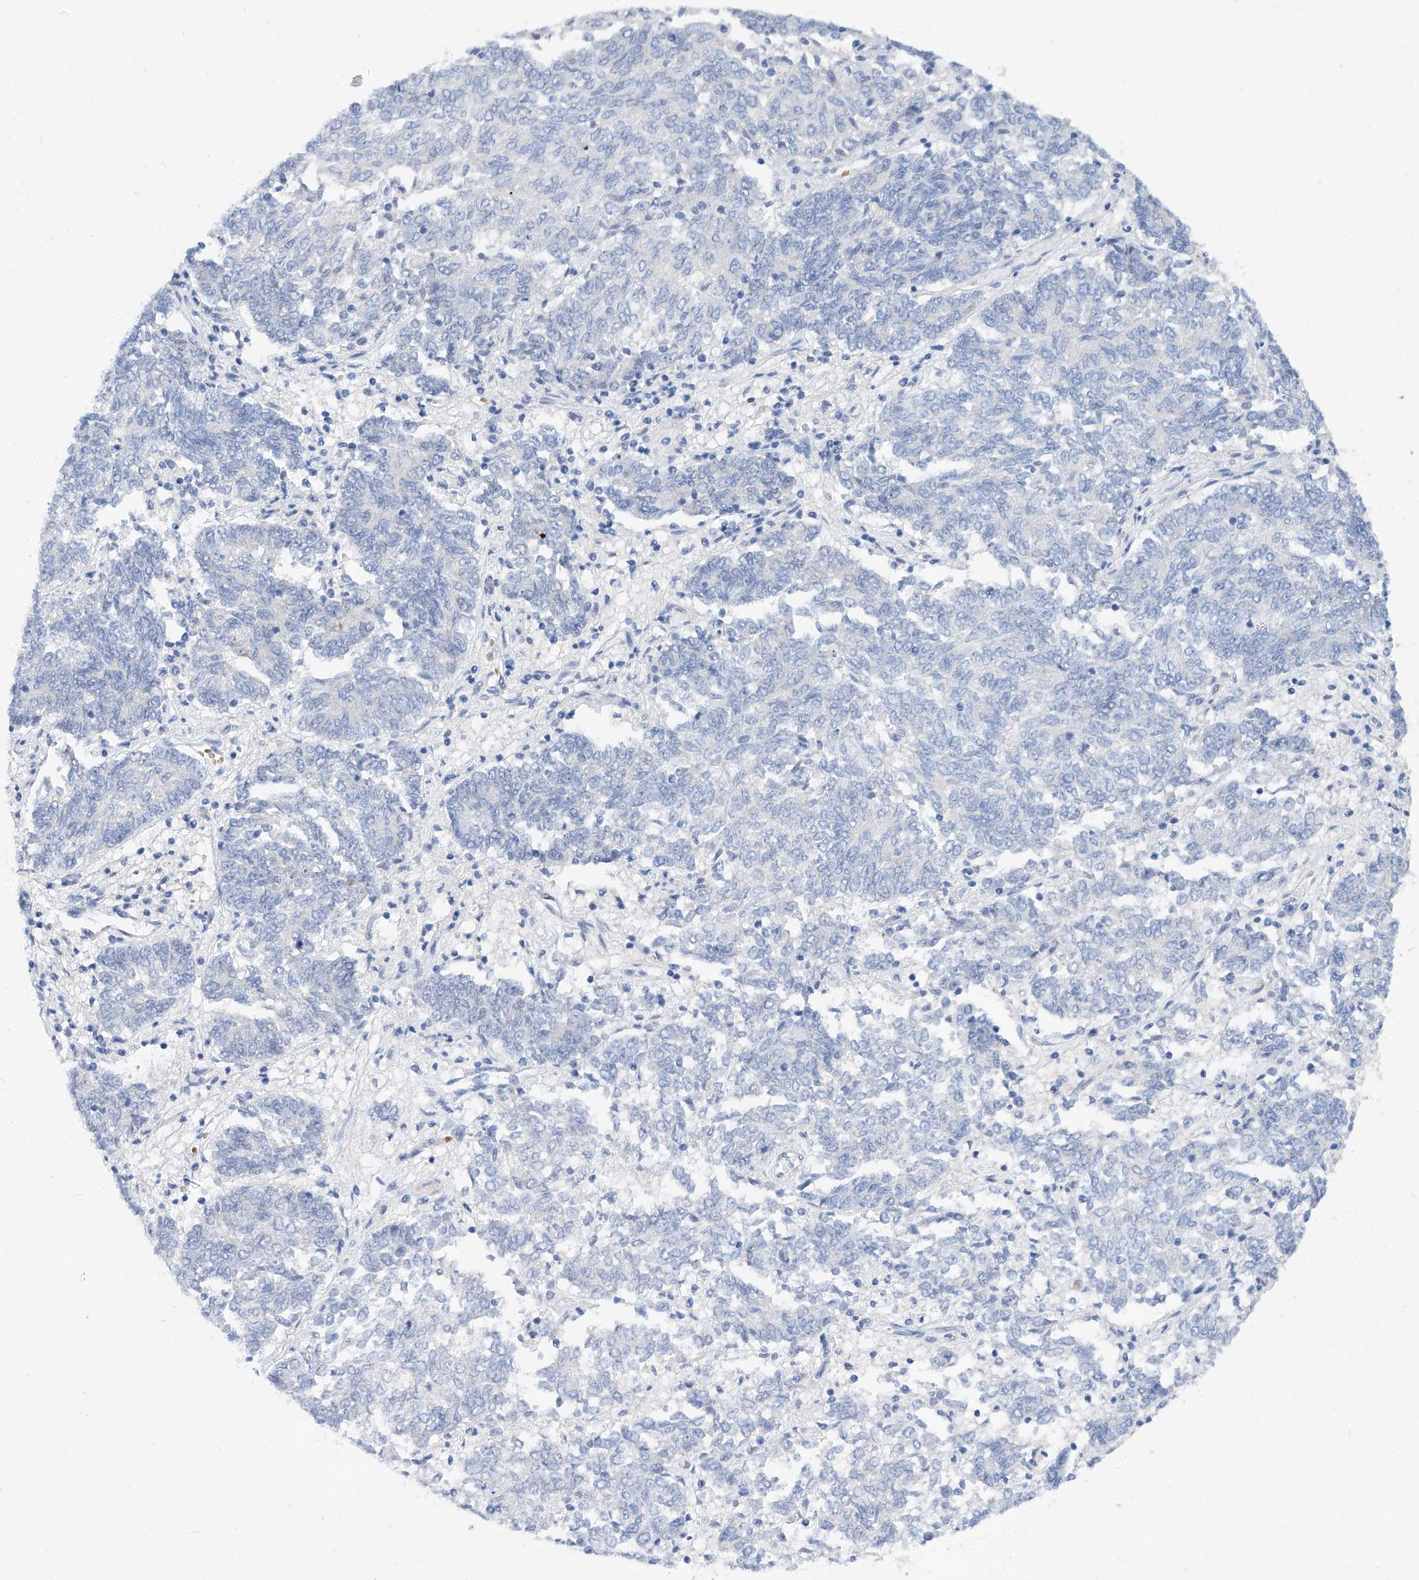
{"staining": {"intensity": "negative", "quantity": "none", "location": "none"}, "tissue": "endometrial cancer", "cell_type": "Tumor cells", "image_type": "cancer", "snomed": [{"axis": "morphology", "description": "Adenocarcinoma, NOS"}, {"axis": "topography", "description": "Endometrium"}], "caption": "Tumor cells are negative for brown protein staining in endometrial adenocarcinoma.", "gene": "BPTF", "patient": {"sex": "female", "age": 80}}